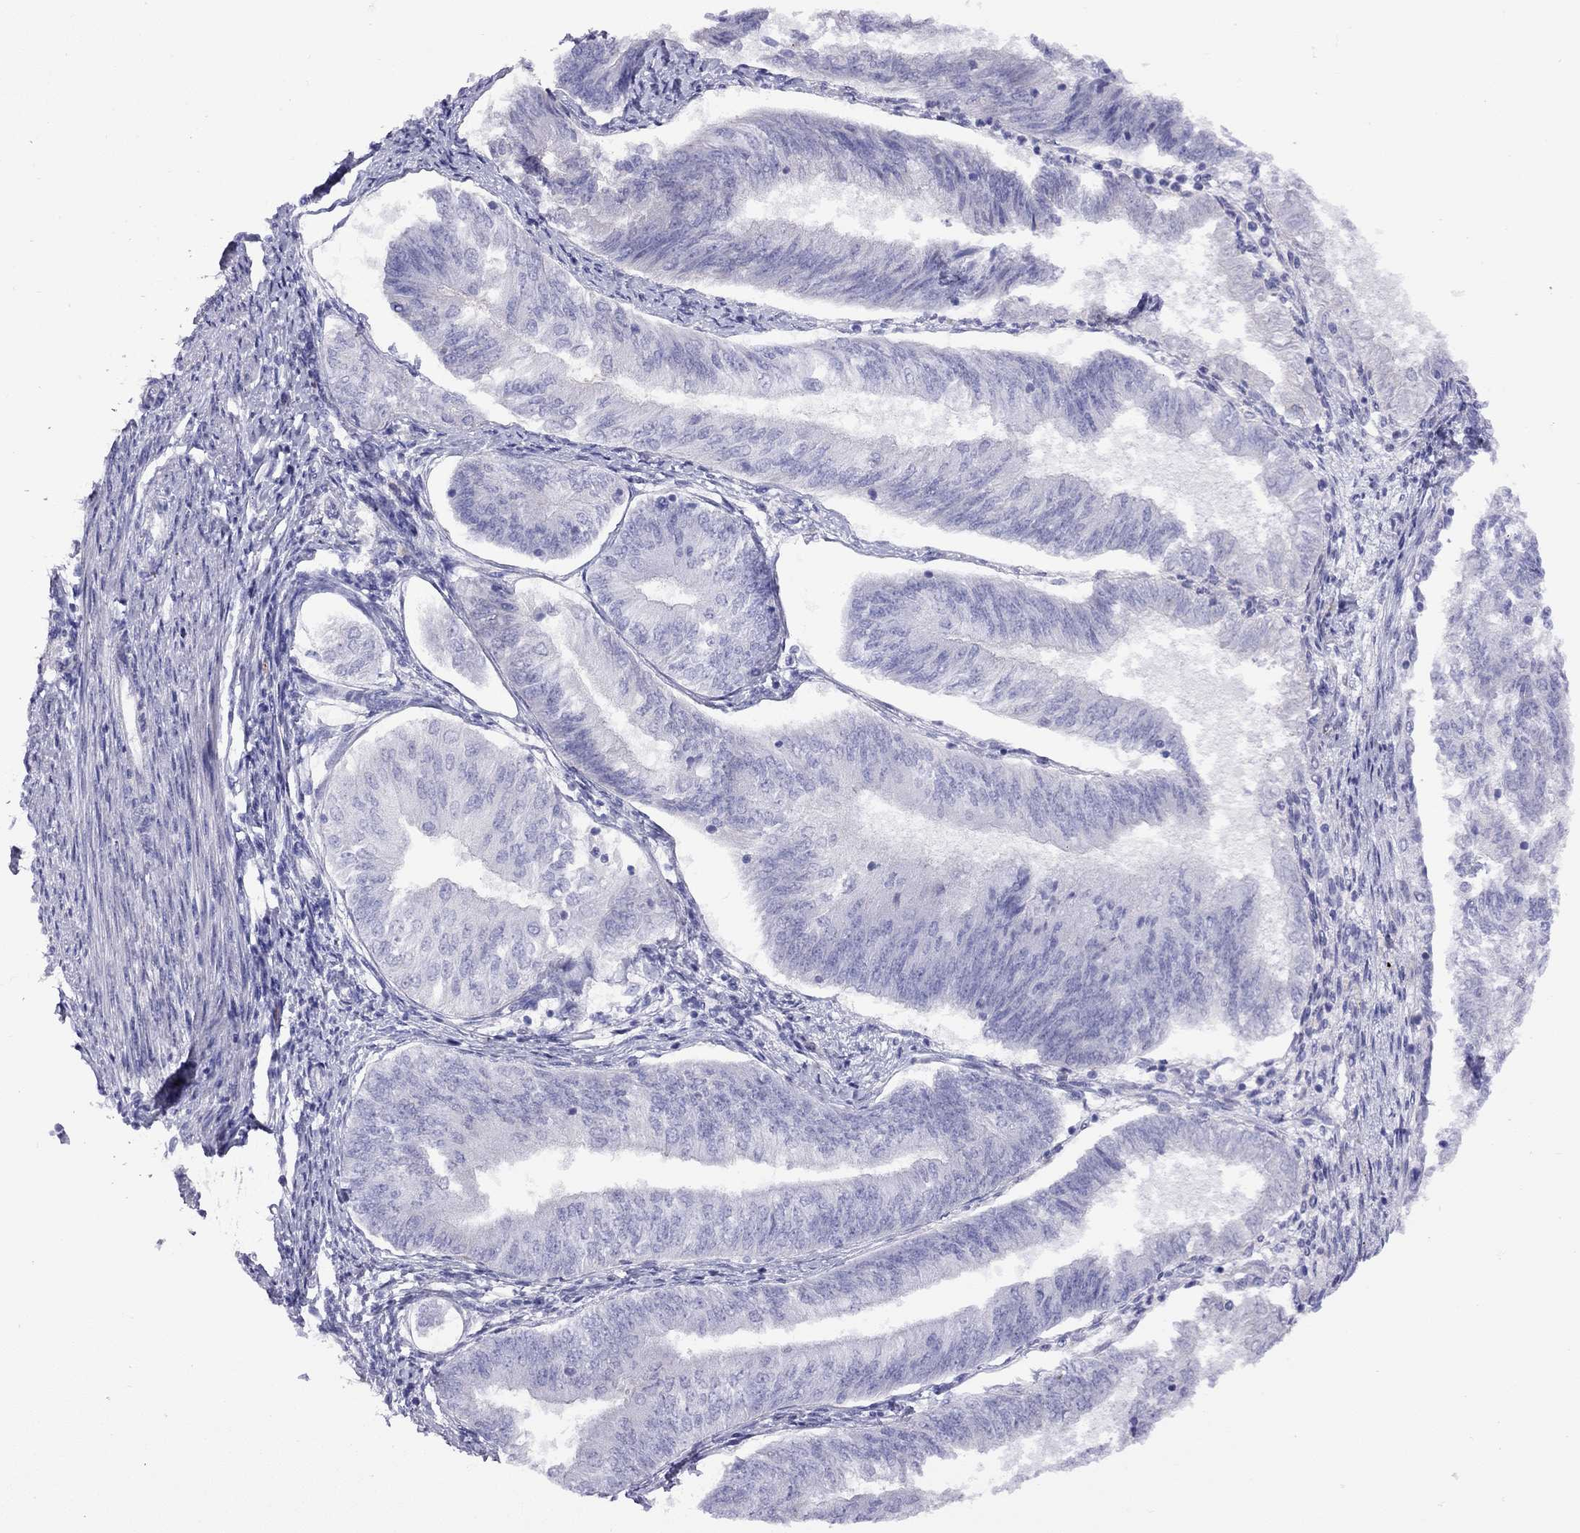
{"staining": {"intensity": "negative", "quantity": "none", "location": "none"}, "tissue": "endometrial cancer", "cell_type": "Tumor cells", "image_type": "cancer", "snomed": [{"axis": "morphology", "description": "Adenocarcinoma, NOS"}, {"axis": "topography", "description": "Endometrium"}], "caption": "Immunohistochemistry image of neoplastic tissue: human adenocarcinoma (endometrial) stained with DAB (3,3'-diaminobenzidine) shows no significant protein staining in tumor cells. (Stains: DAB IHC with hematoxylin counter stain, Microscopy: brightfield microscopy at high magnification).", "gene": "CPNE4", "patient": {"sex": "female", "age": 58}}